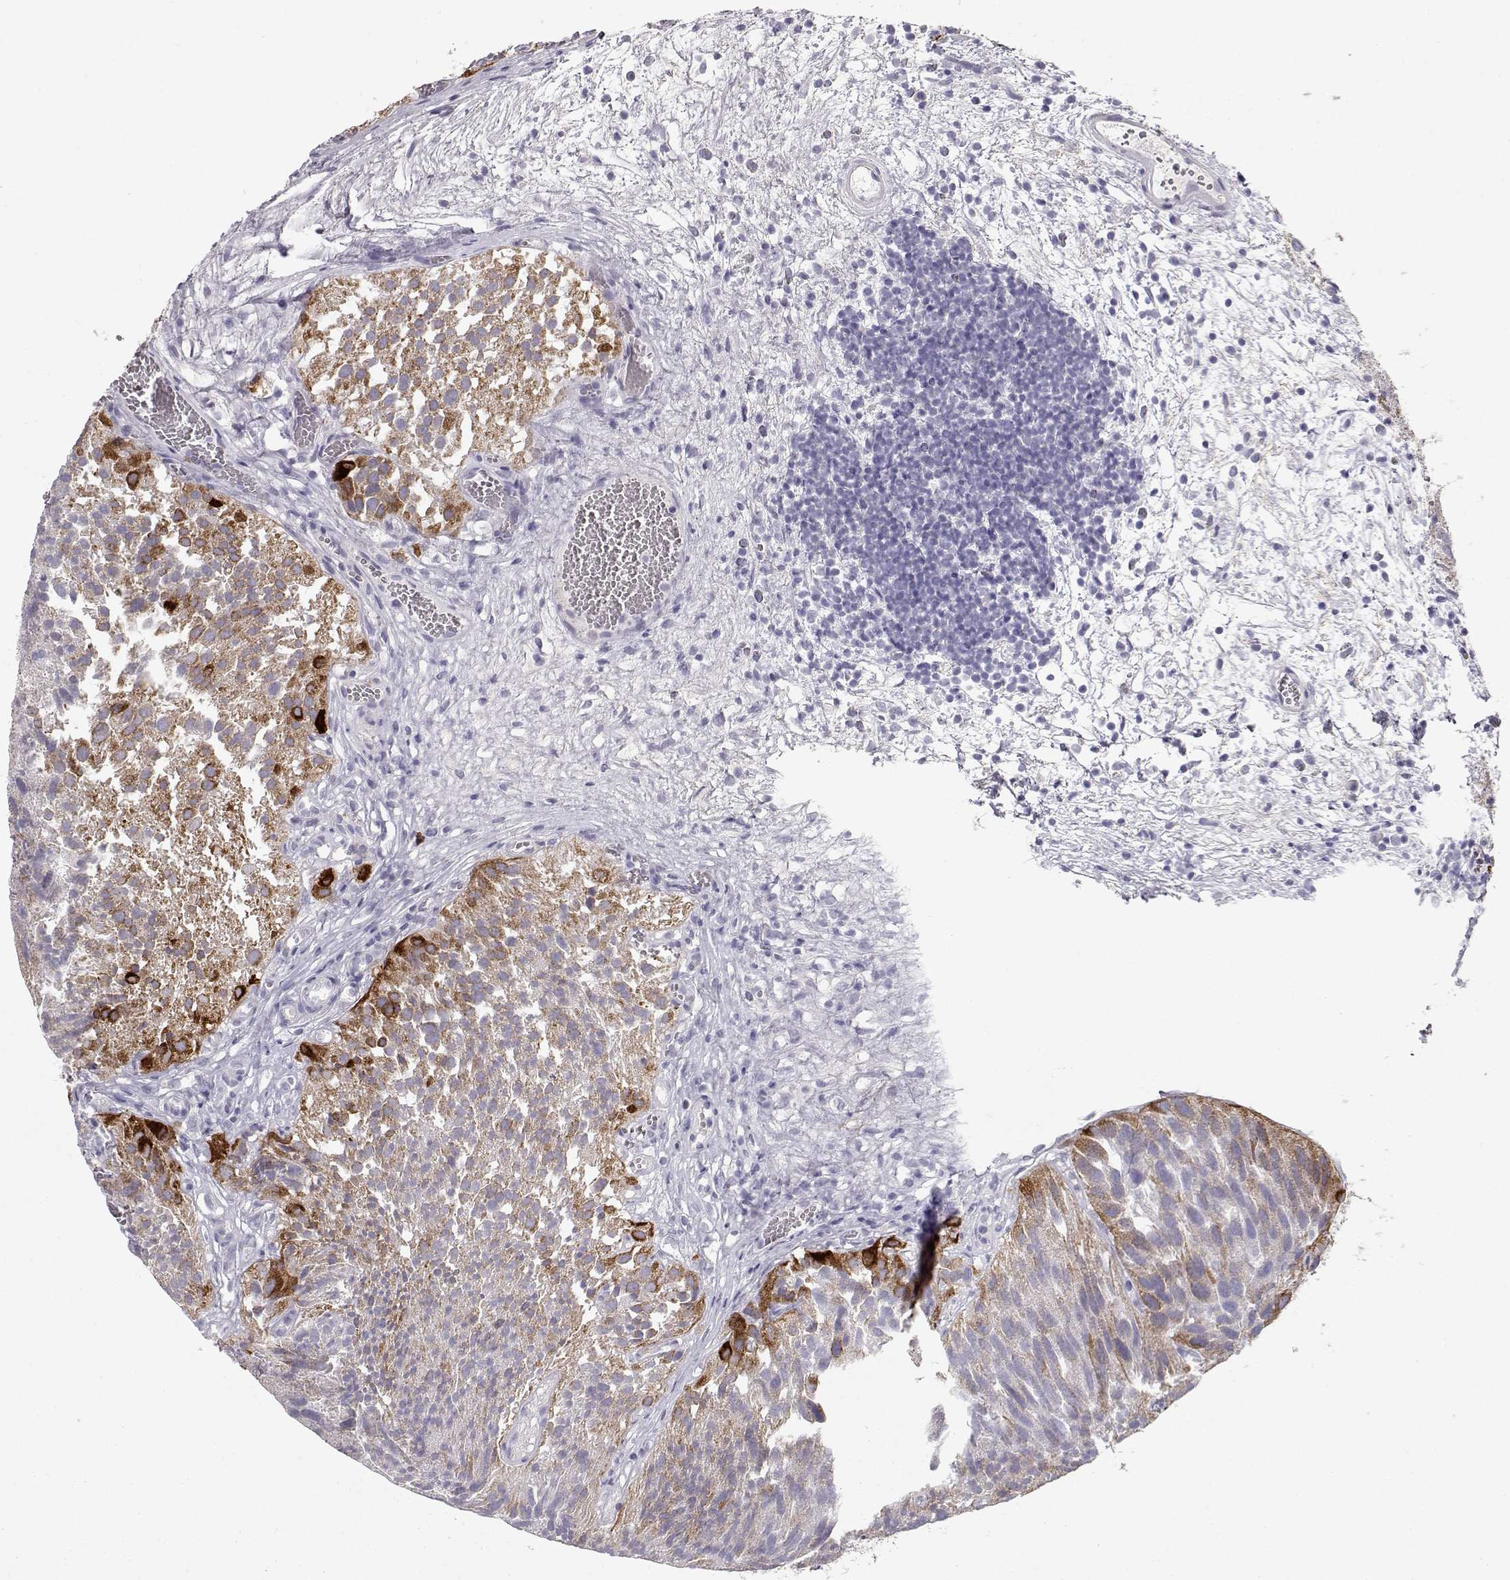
{"staining": {"intensity": "strong", "quantity": "25%-75%", "location": "cytoplasmic/membranous"}, "tissue": "urothelial cancer", "cell_type": "Tumor cells", "image_type": "cancer", "snomed": [{"axis": "morphology", "description": "Urothelial carcinoma, Low grade"}, {"axis": "topography", "description": "Urinary bladder"}], "caption": "Human urothelial carcinoma (low-grade) stained for a protein (brown) exhibits strong cytoplasmic/membranous positive positivity in approximately 25%-75% of tumor cells.", "gene": "LAMB3", "patient": {"sex": "female", "age": 69}}